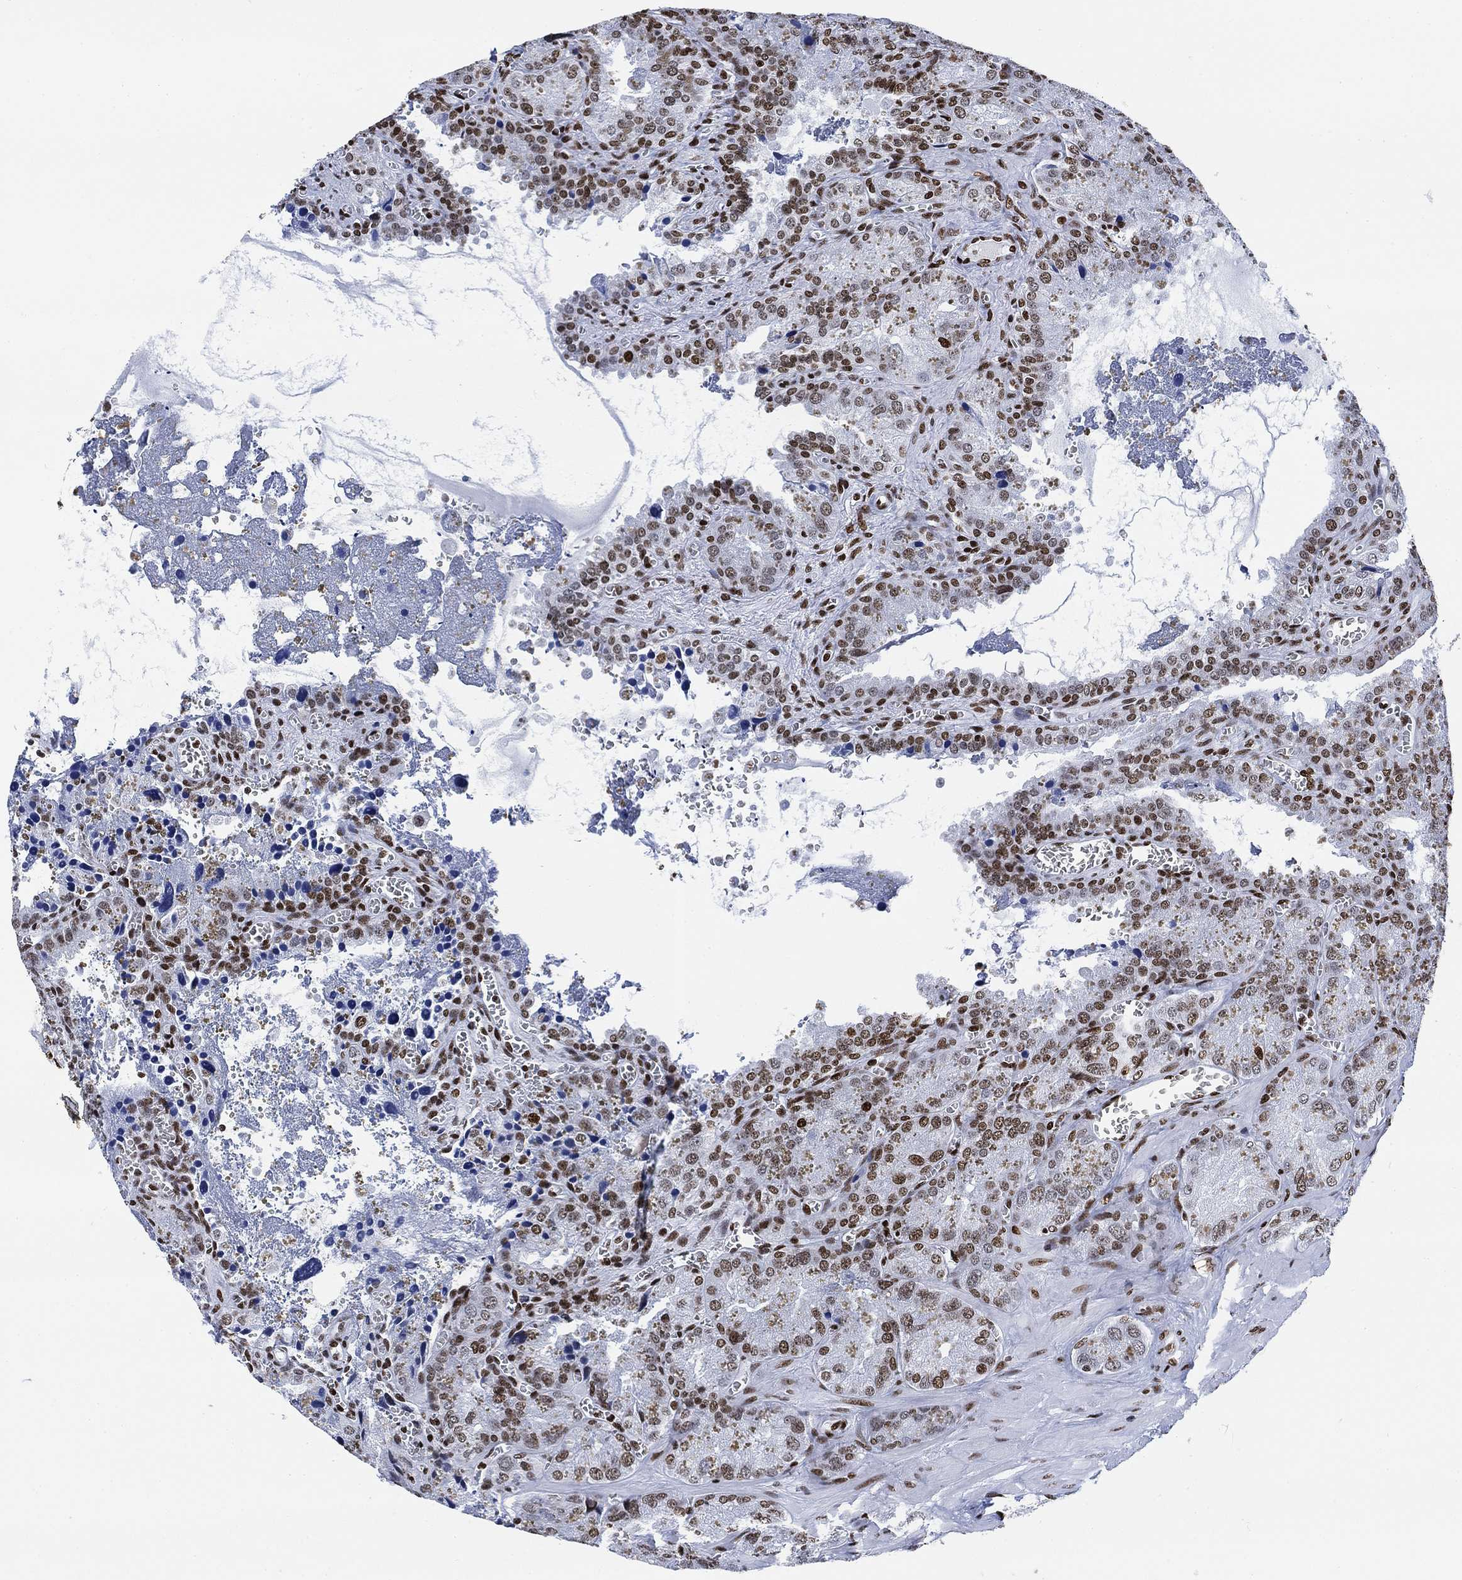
{"staining": {"intensity": "moderate", "quantity": ">75%", "location": "nuclear"}, "tissue": "seminal vesicle", "cell_type": "Glandular cells", "image_type": "normal", "snomed": [{"axis": "morphology", "description": "Normal tissue, NOS"}, {"axis": "topography", "description": "Seminal veicle"}], "caption": "Glandular cells exhibit medium levels of moderate nuclear expression in approximately >75% of cells in normal human seminal vesicle.", "gene": "H1", "patient": {"sex": "male", "age": 57}}